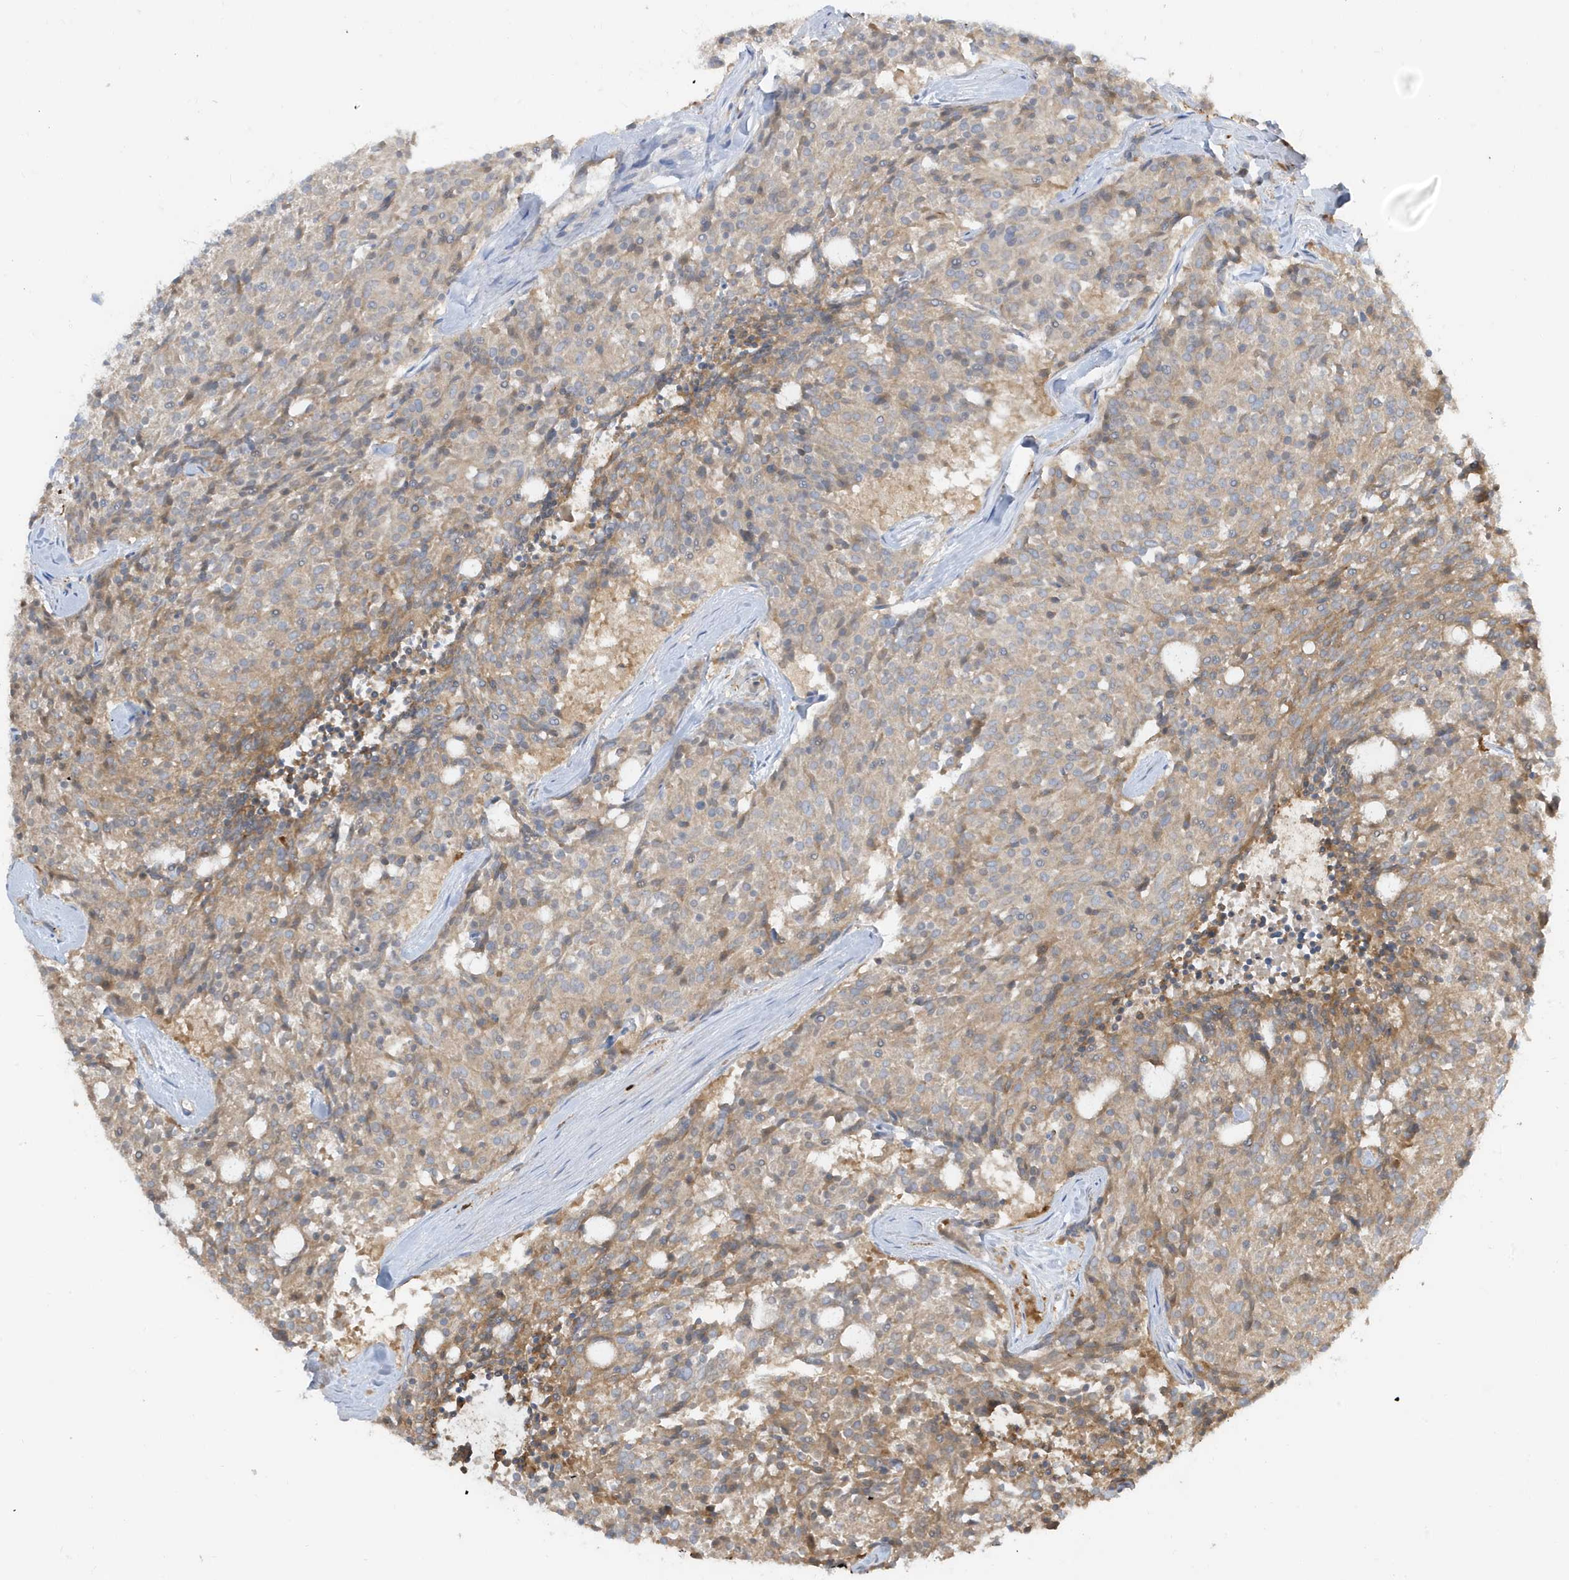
{"staining": {"intensity": "weak", "quantity": "<25%", "location": "cytoplasmic/membranous"}, "tissue": "carcinoid", "cell_type": "Tumor cells", "image_type": "cancer", "snomed": [{"axis": "morphology", "description": "Carcinoid, malignant, NOS"}, {"axis": "topography", "description": "Pancreas"}], "caption": "Immunohistochemistry histopathology image of neoplastic tissue: human carcinoid stained with DAB (3,3'-diaminobenzidine) exhibits no significant protein staining in tumor cells. (DAB immunohistochemistry (IHC) with hematoxylin counter stain).", "gene": "ABTB1", "patient": {"sex": "female", "age": 54}}